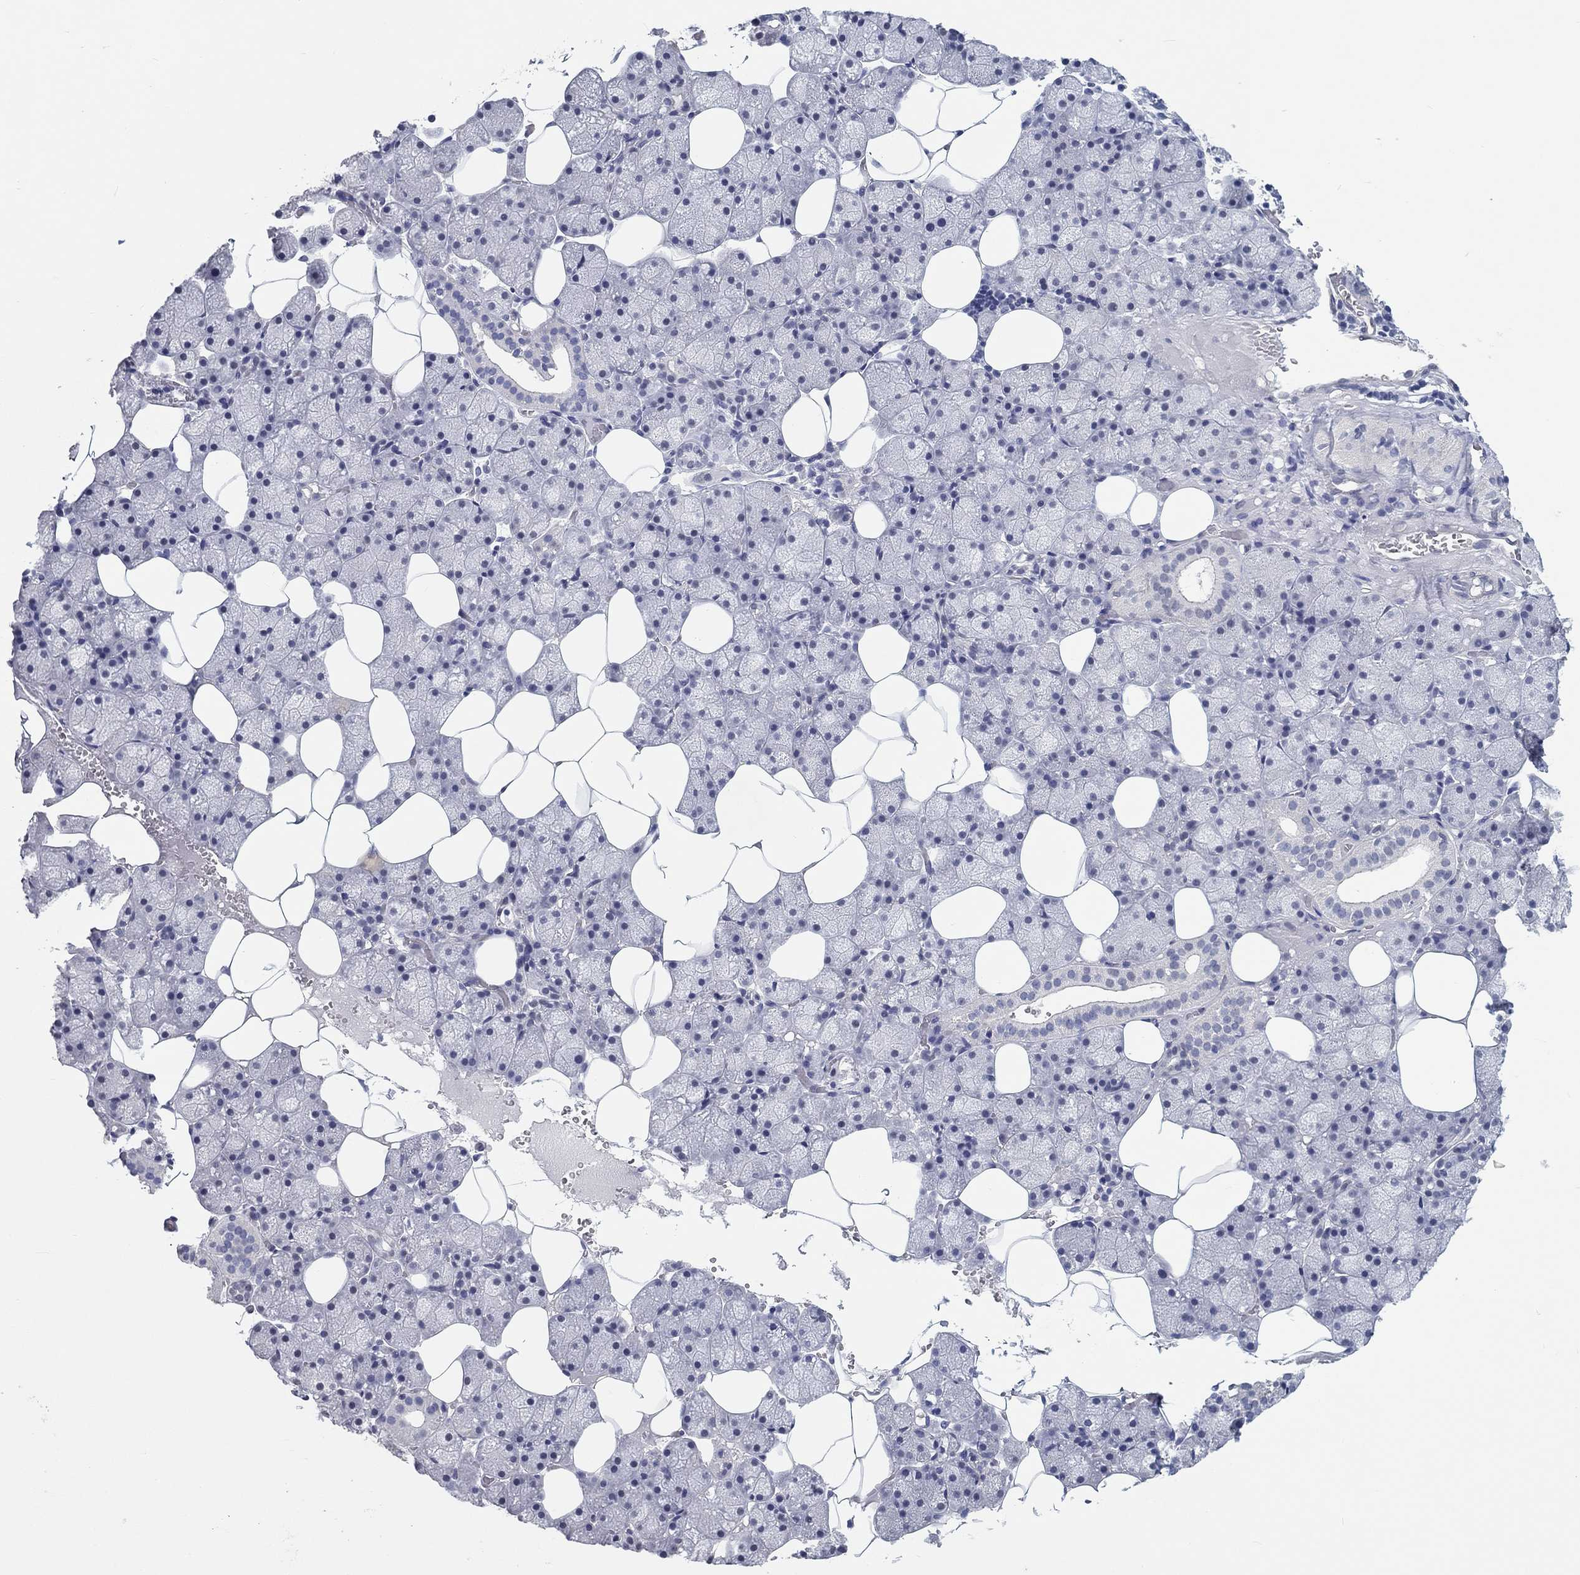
{"staining": {"intensity": "negative", "quantity": "none", "location": "none"}, "tissue": "salivary gland", "cell_type": "Glandular cells", "image_type": "normal", "snomed": [{"axis": "morphology", "description": "Normal tissue, NOS"}, {"axis": "topography", "description": "Salivary gland"}], "caption": "Image shows no protein expression in glandular cells of unremarkable salivary gland.", "gene": "CRYGD", "patient": {"sex": "male", "age": 38}}